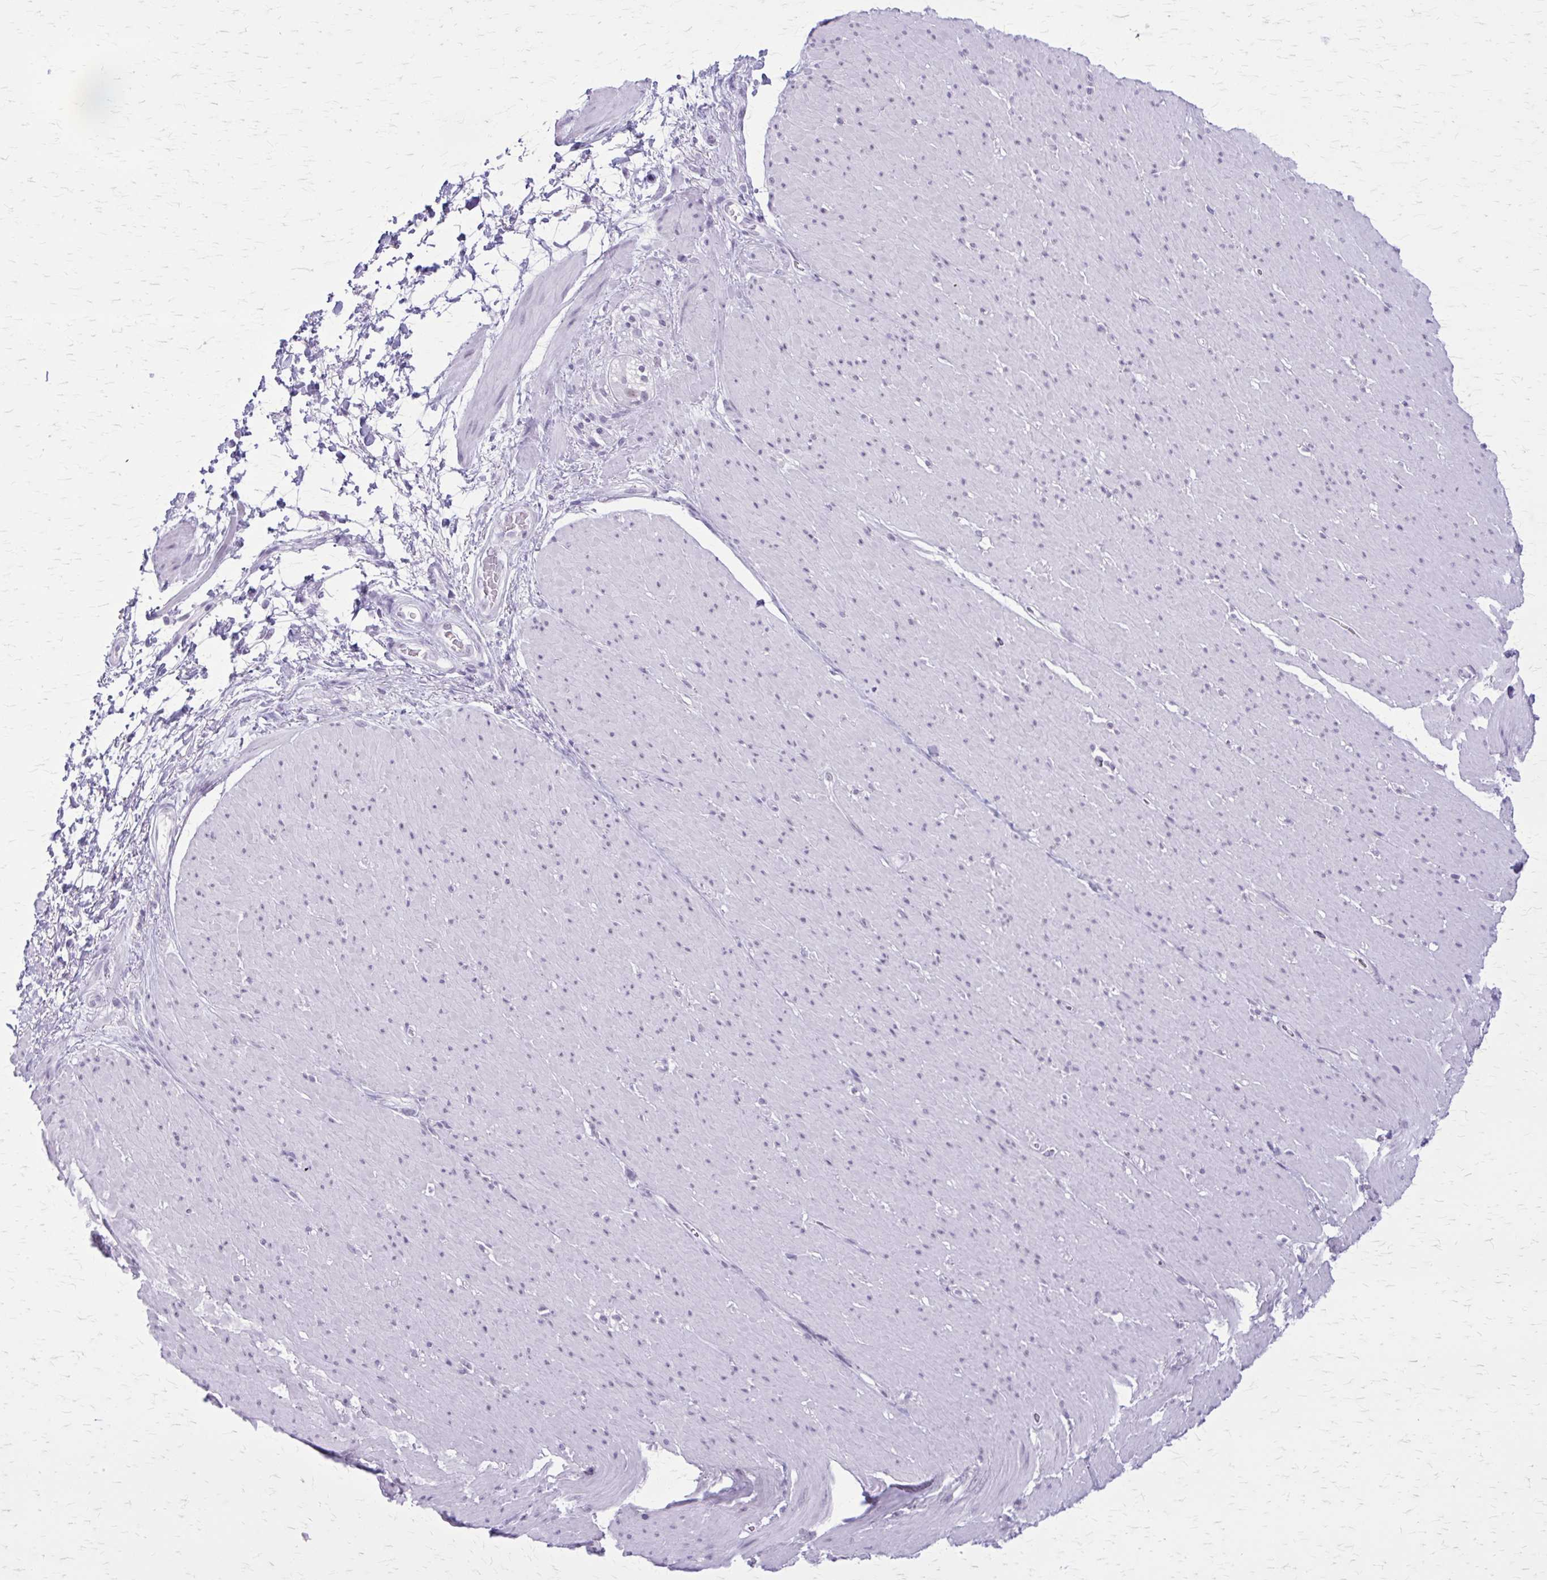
{"staining": {"intensity": "negative", "quantity": "none", "location": "none"}, "tissue": "smooth muscle", "cell_type": "Smooth muscle cells", "image_type": "normal", "snomed": [{"axis": "morphology", "description": "Normal tissue, NOS"}, {"axis": "topography", "description": "Smooth muscle"}, {"axis": "topography", "description": "Rectum"}], "caption": "A high-resolution histopathology image shows immunohistochemistry staining of unremarkable smooth muscle, which shows no significant staining in smooth muscle cells. (DAB immunohistochemistry (IHC) visualized using brightfield microscopy, high magnification).", "gene": "GAD1", "patient": {"sex": "male", "age": 53}}